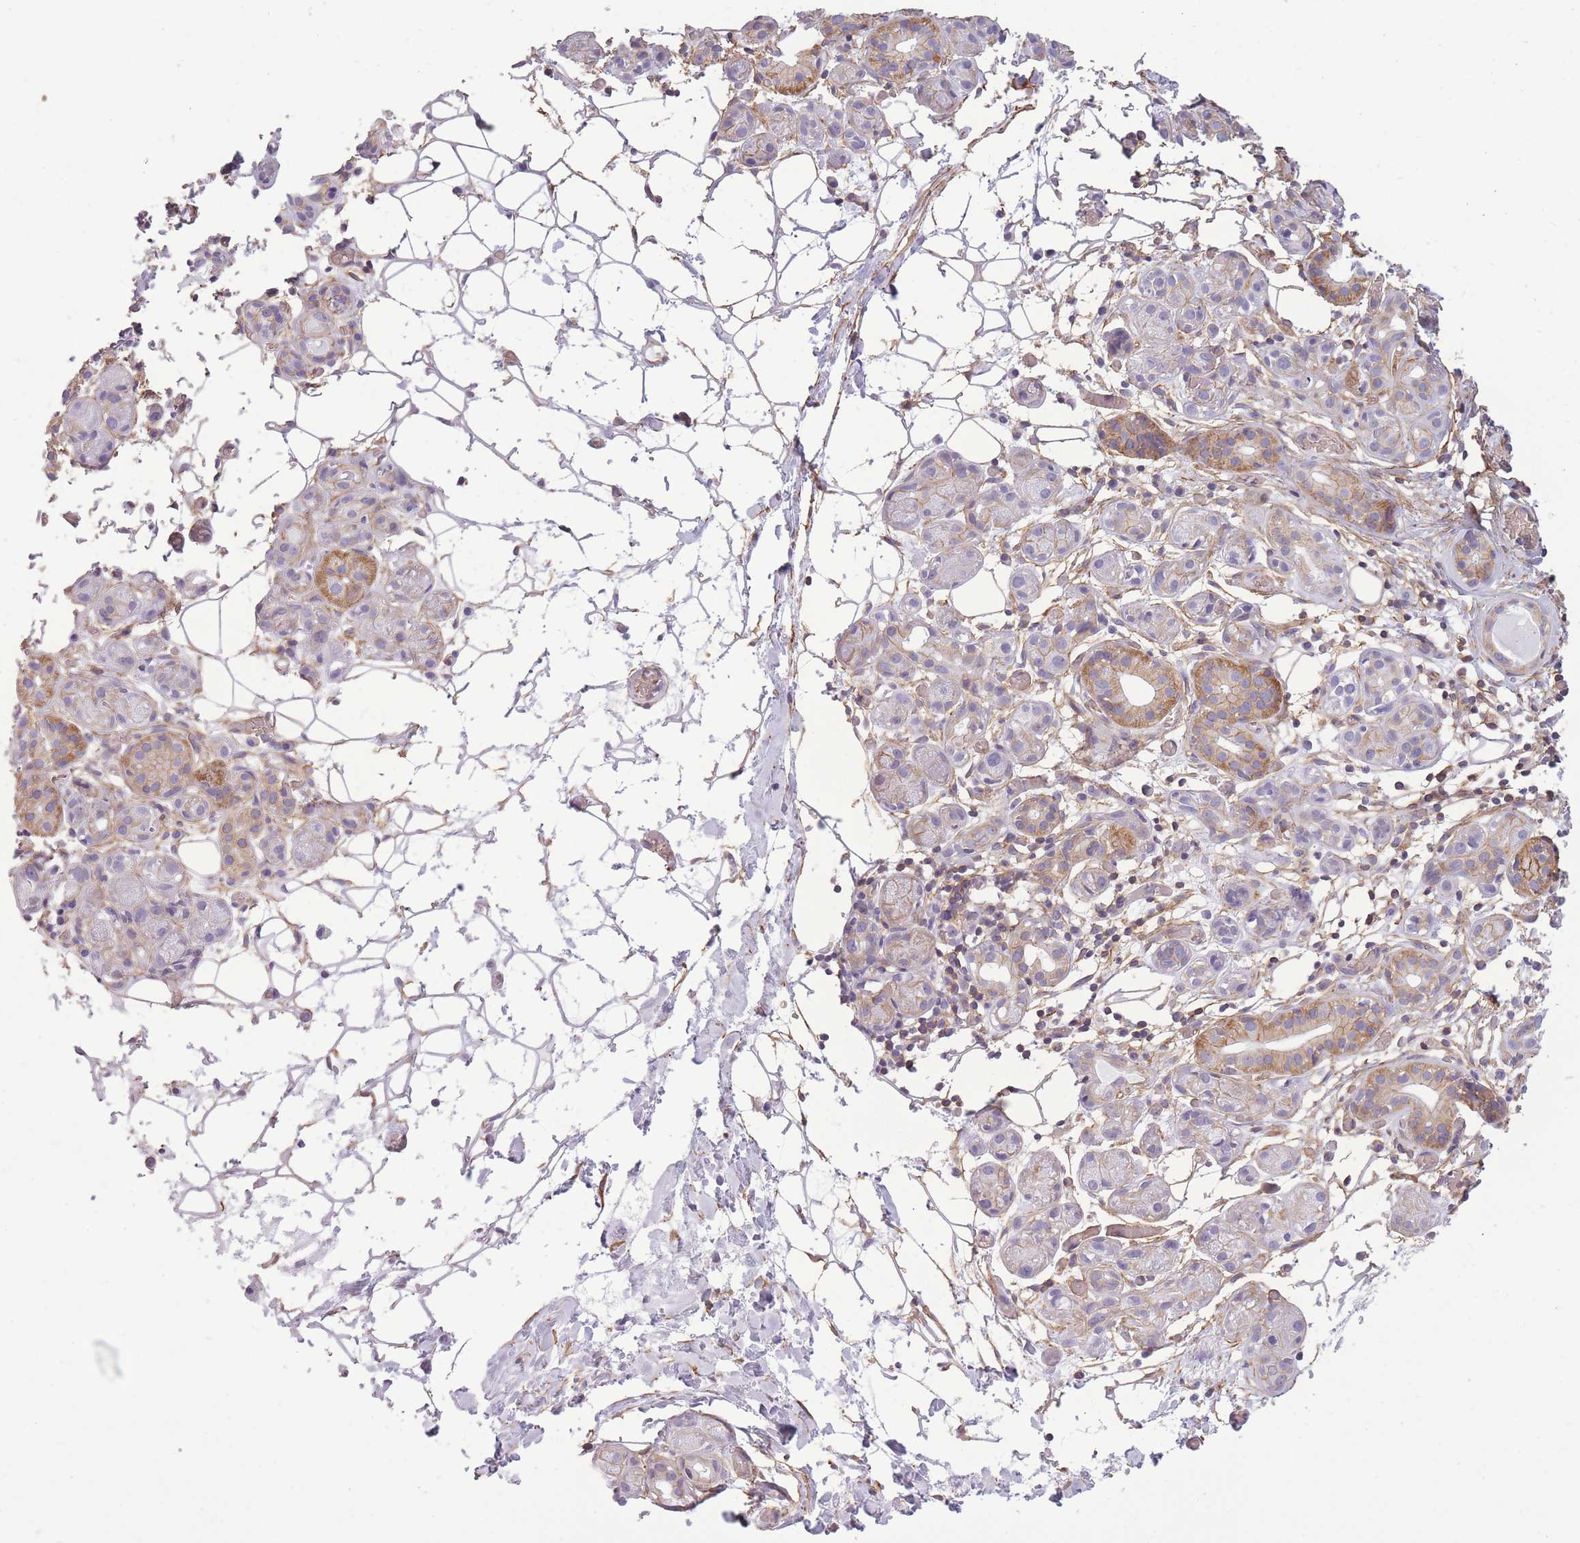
{"staining": {"intensity": "moderate", "quantity": "25%-75%", "location": "cytoplasmic/membranous"}, "tissue": "salivary gland", "cell_type": "Glandular cells", "image_type": "normal", "snomed": [{"axis": "morphology", "description": "Normal tissue, NOS"}, {"axis": "topography", "description": "Salivary gland"}], "caption": "Immunohistochemistry (IHC) staining of normal salivary gland, which shows medium levels of moderate cytoplasmic/membranous positivity in approximately 25%-75% of glandular cells indicating moderate cytoplasmic/membranous protein positivity. The staining was performed using DAB (3,3'-diaminobenzidine) (brown) for protein detection and nuclei were counterstained in hematoxylin (blue).", "gene": "ADD1", "patient": {"sex": "male", "age": 82}}